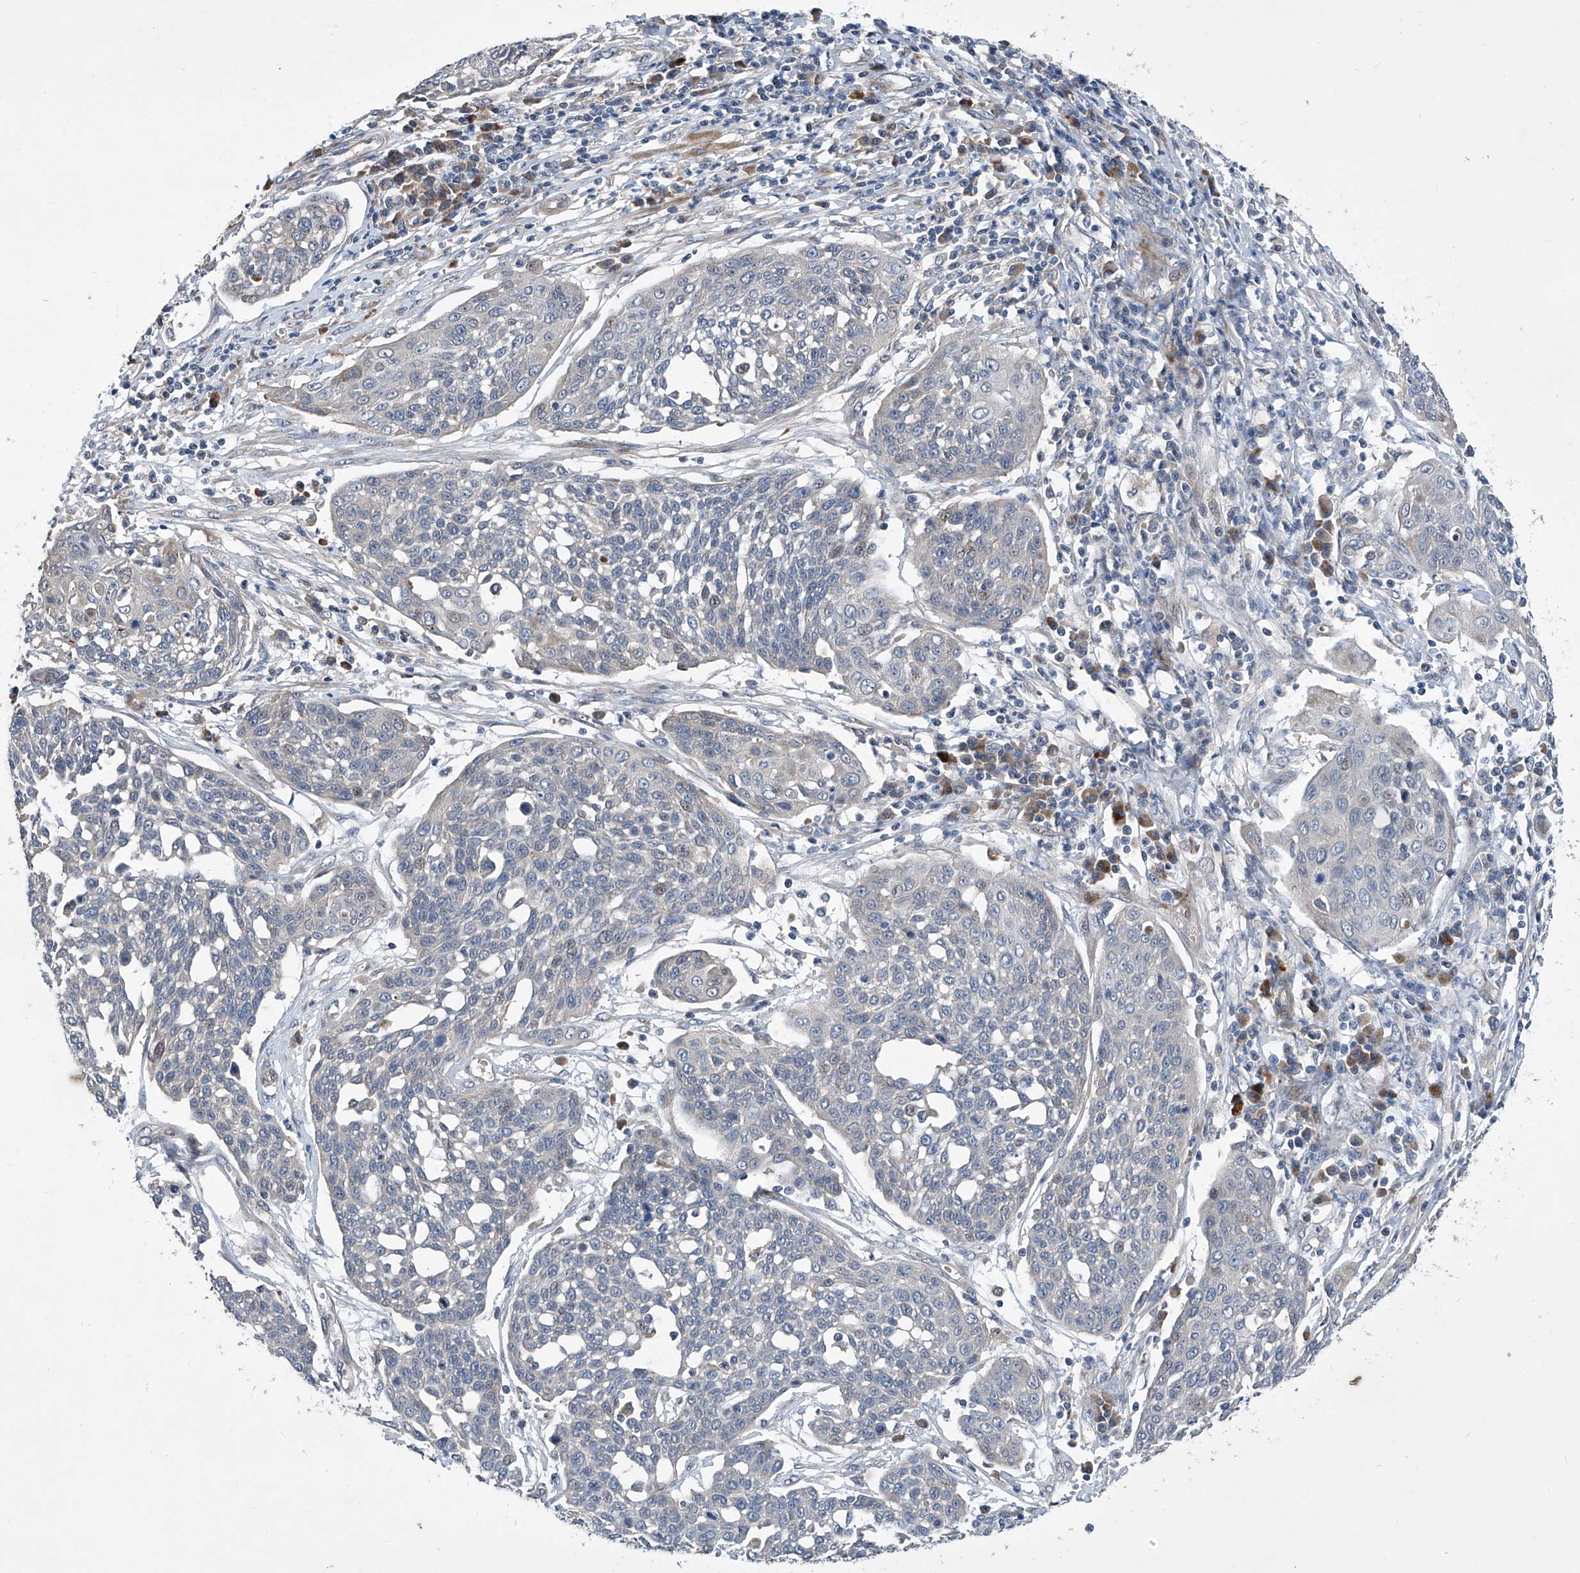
{"staining": {"intensity": "weak", "quantity": "<25%", "location": "cytoplasmic/membranous"}, "tissue": "cervical cancer", "cell_type": "Tumor cells", "image_type": "cancer", "snomed": [{"axis": "morphology", "description": "Squamous cell carcinoma, NOS"}, {"axis": "topography", "description": "Cervix"}], "caption": "A micrograph of human cervical cancer is negative for staining in tumor cells. (Brightfield microscopy of DAB (3,3'-diaminobenzidine) immunohistochemistry at high magnification).", "gene": "USF3", "patient": {"sex": "female", "age": 34}}